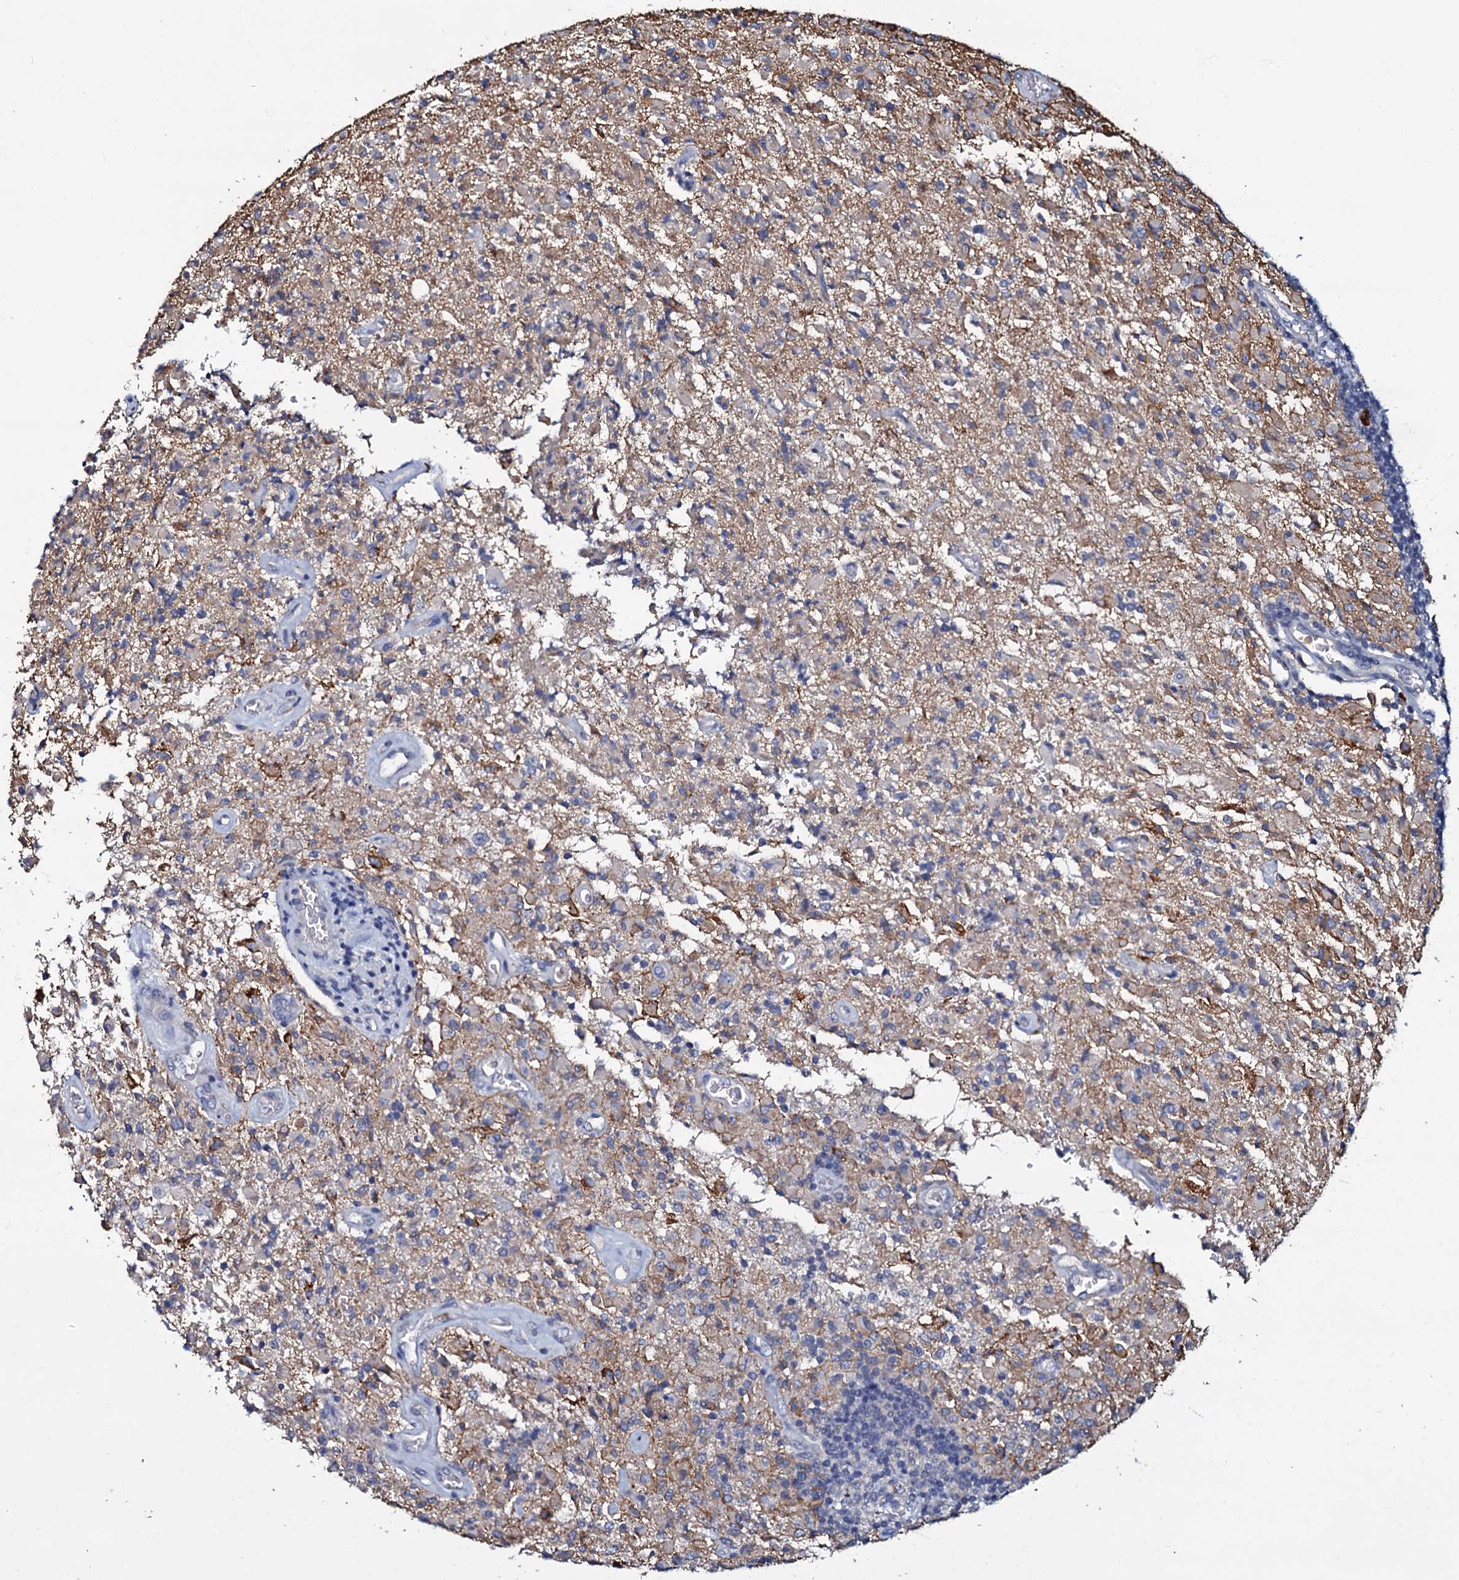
{"staining": {"intensity": "moderate", "quantity": "<25%", "location": "cytoplasmic/membranous"}, "tissue": "glioma", "cell_type": "Tumor cells", "image_type": "cancer", "snomed": [{"axis": "morphology", "description": "Glioma, malignant, High grade"}, {"axis": "topography", "description": "Brain"}], "caption": "Immunohistochemical staining of glioma displays moderate cytoplasmic/membranous protein staining in approximately <25% of tumor cells.", "gene": "CPNE2", "patient": {"sex": "female", "age": 57}}